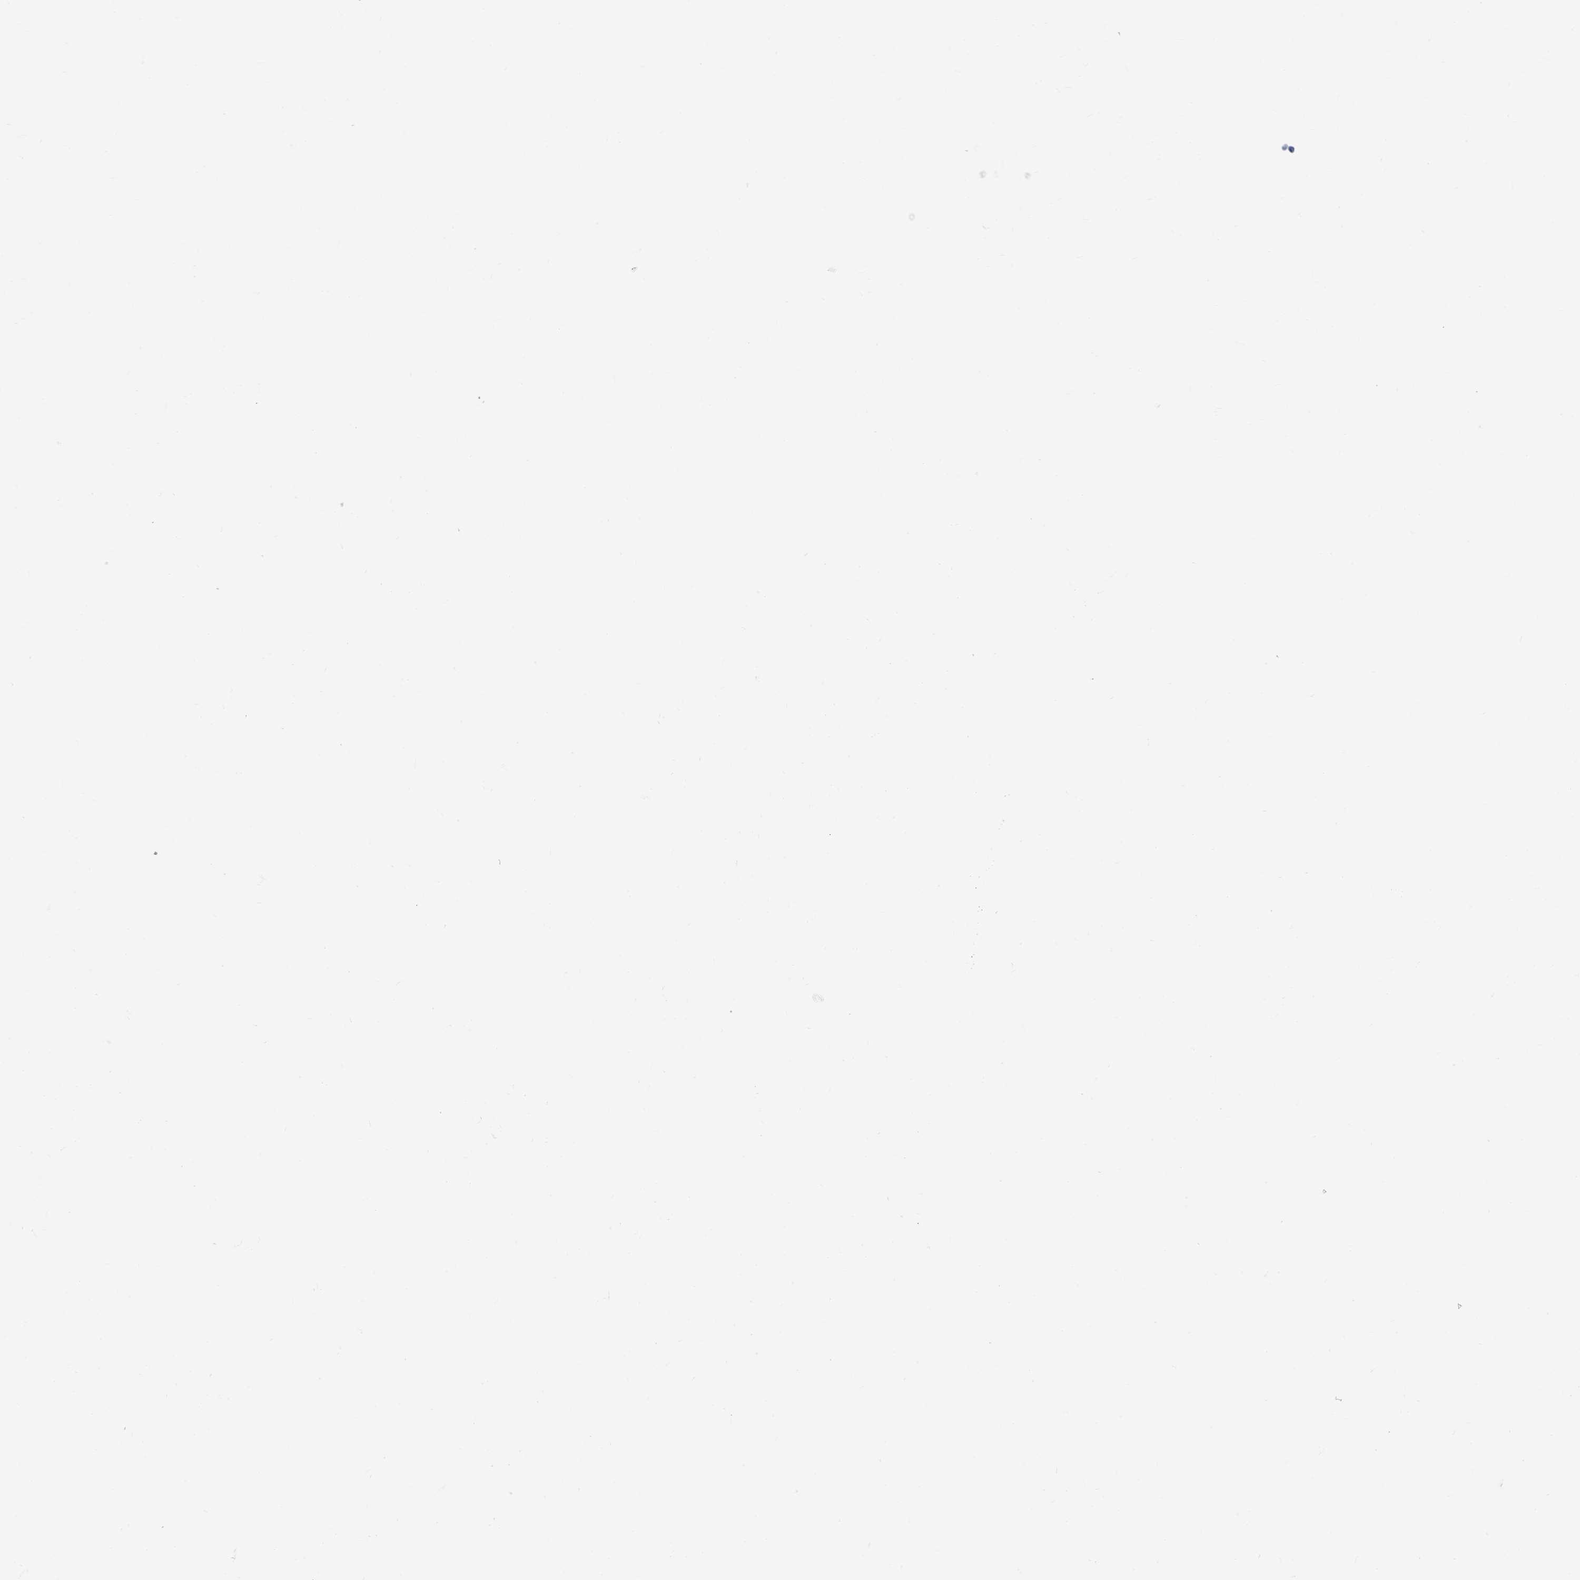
{"staining": {"intensity": "negative", "quantity": "none", "location": "none"}, "tissue": "urothelial cancer", "cell_type": "Tumor cells", "image_type": "cancer", "snomed": [{"axis": "morphology", "description": "Urothelial carcinoma, Low grade"}, {"axis": "topography", "description": "Urinary bladder"}], "caption": "DAB immunohistochemical staining of urothelial cancer reveals no significant expression in tumor cells. Brightfield microscopy of immunohistochemistry stained with DAB (3,3'-diaminobenzidine) (brown) and hematoxylin (blue), captured at high magnification.", "gene": "KCND2", "patient": {"sex": "female", "age": 87}}